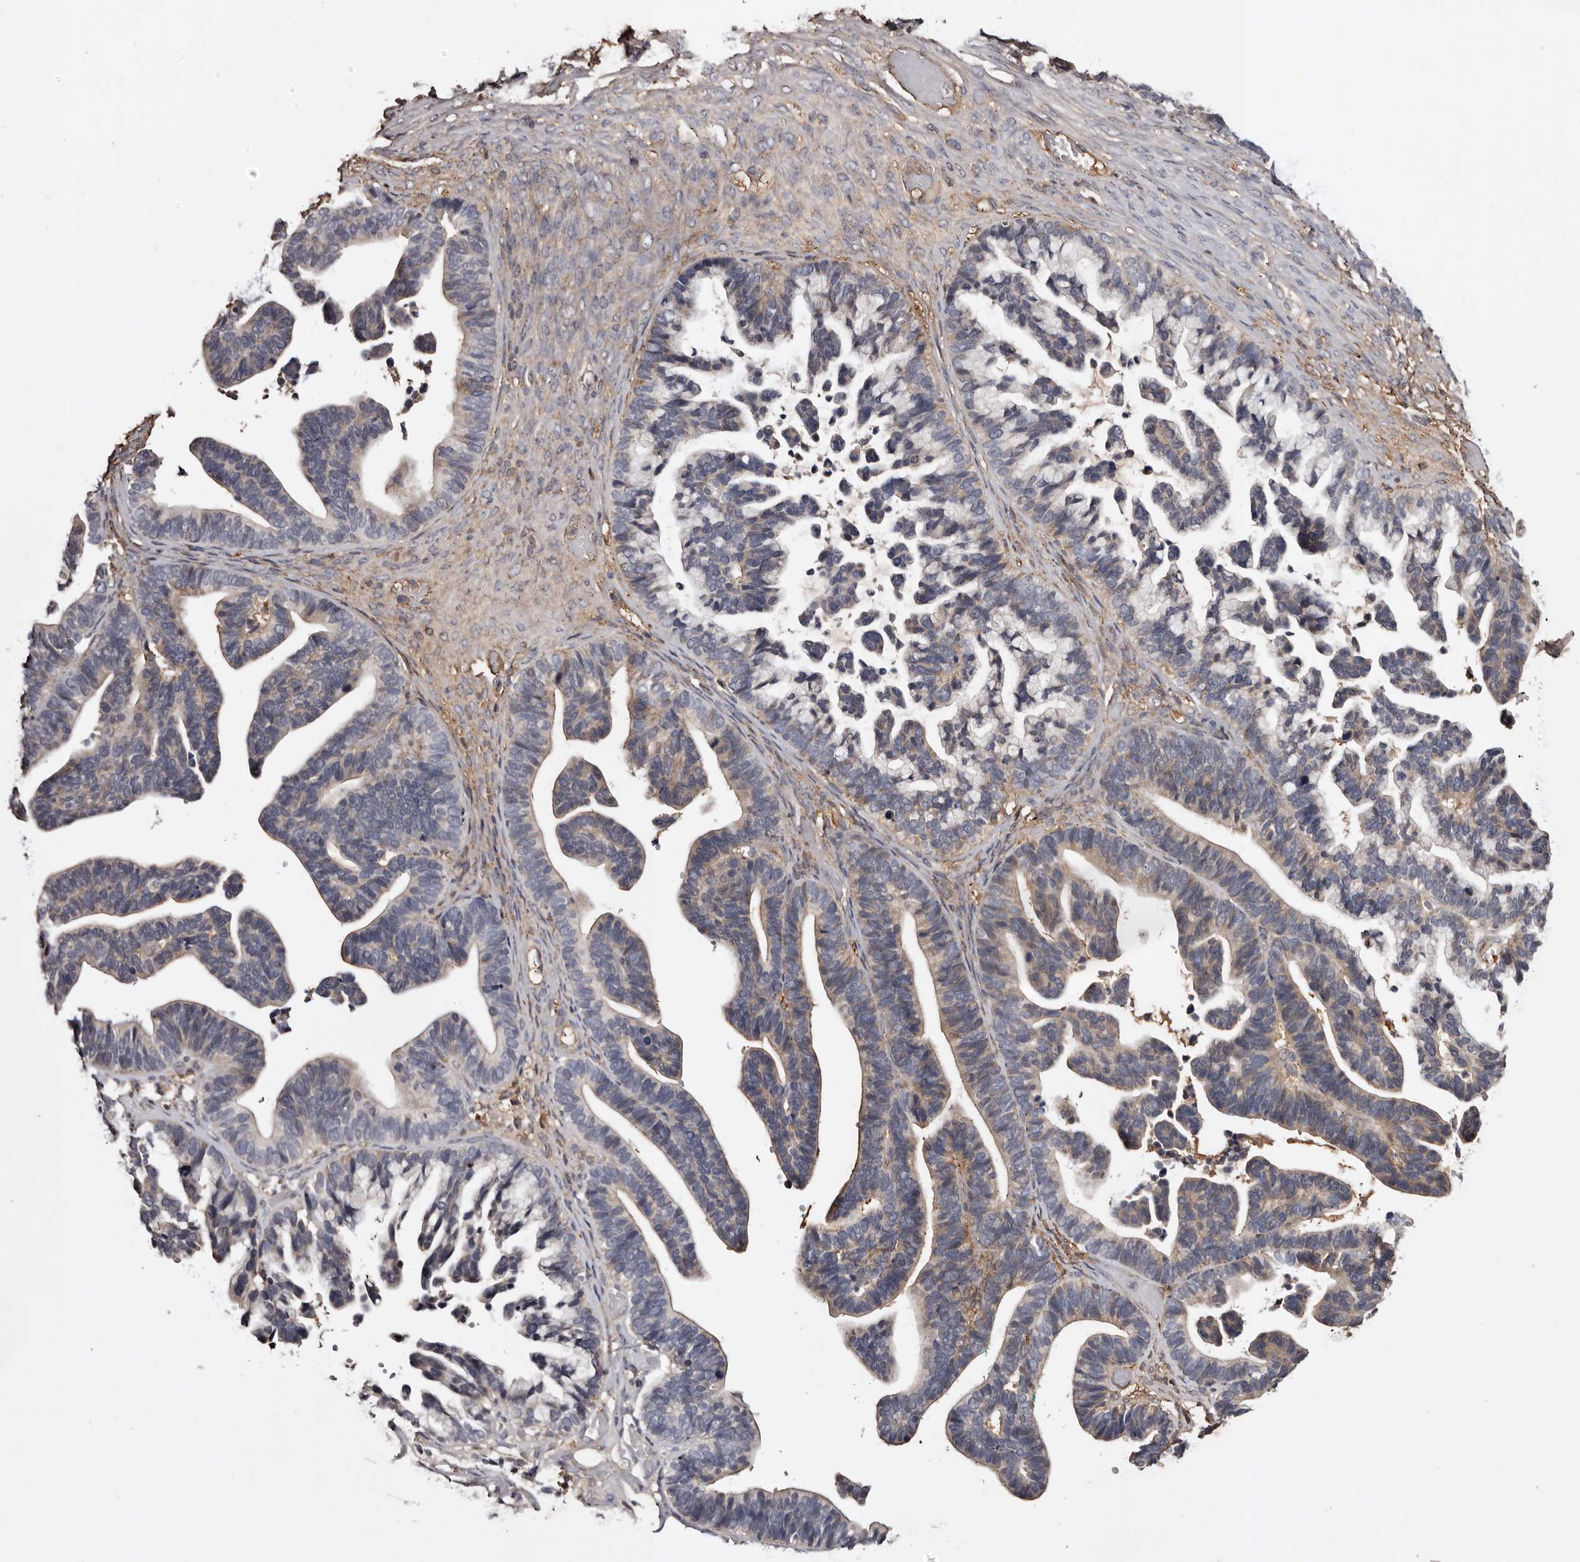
{"staining": {"intensity": "weak", "quantity": "25%-75%", "location": "cytoplasmic/membranous"}, "tissue": "ovarian cancer", "cell_type": "Tumor cells", "image_type": "cancer", "snomed": [{"axis": "morphology", "description": "Cystadenocarcinoma, serous, NOS"}, {"axis": "topography", "description": "Ovary"}], "caption": "Ovarian cancer stained with a protein marker exhibits weak staining in tumor cells.", "gene": "CYP1B1", "patient": {"sex": "female", "age": 56}}